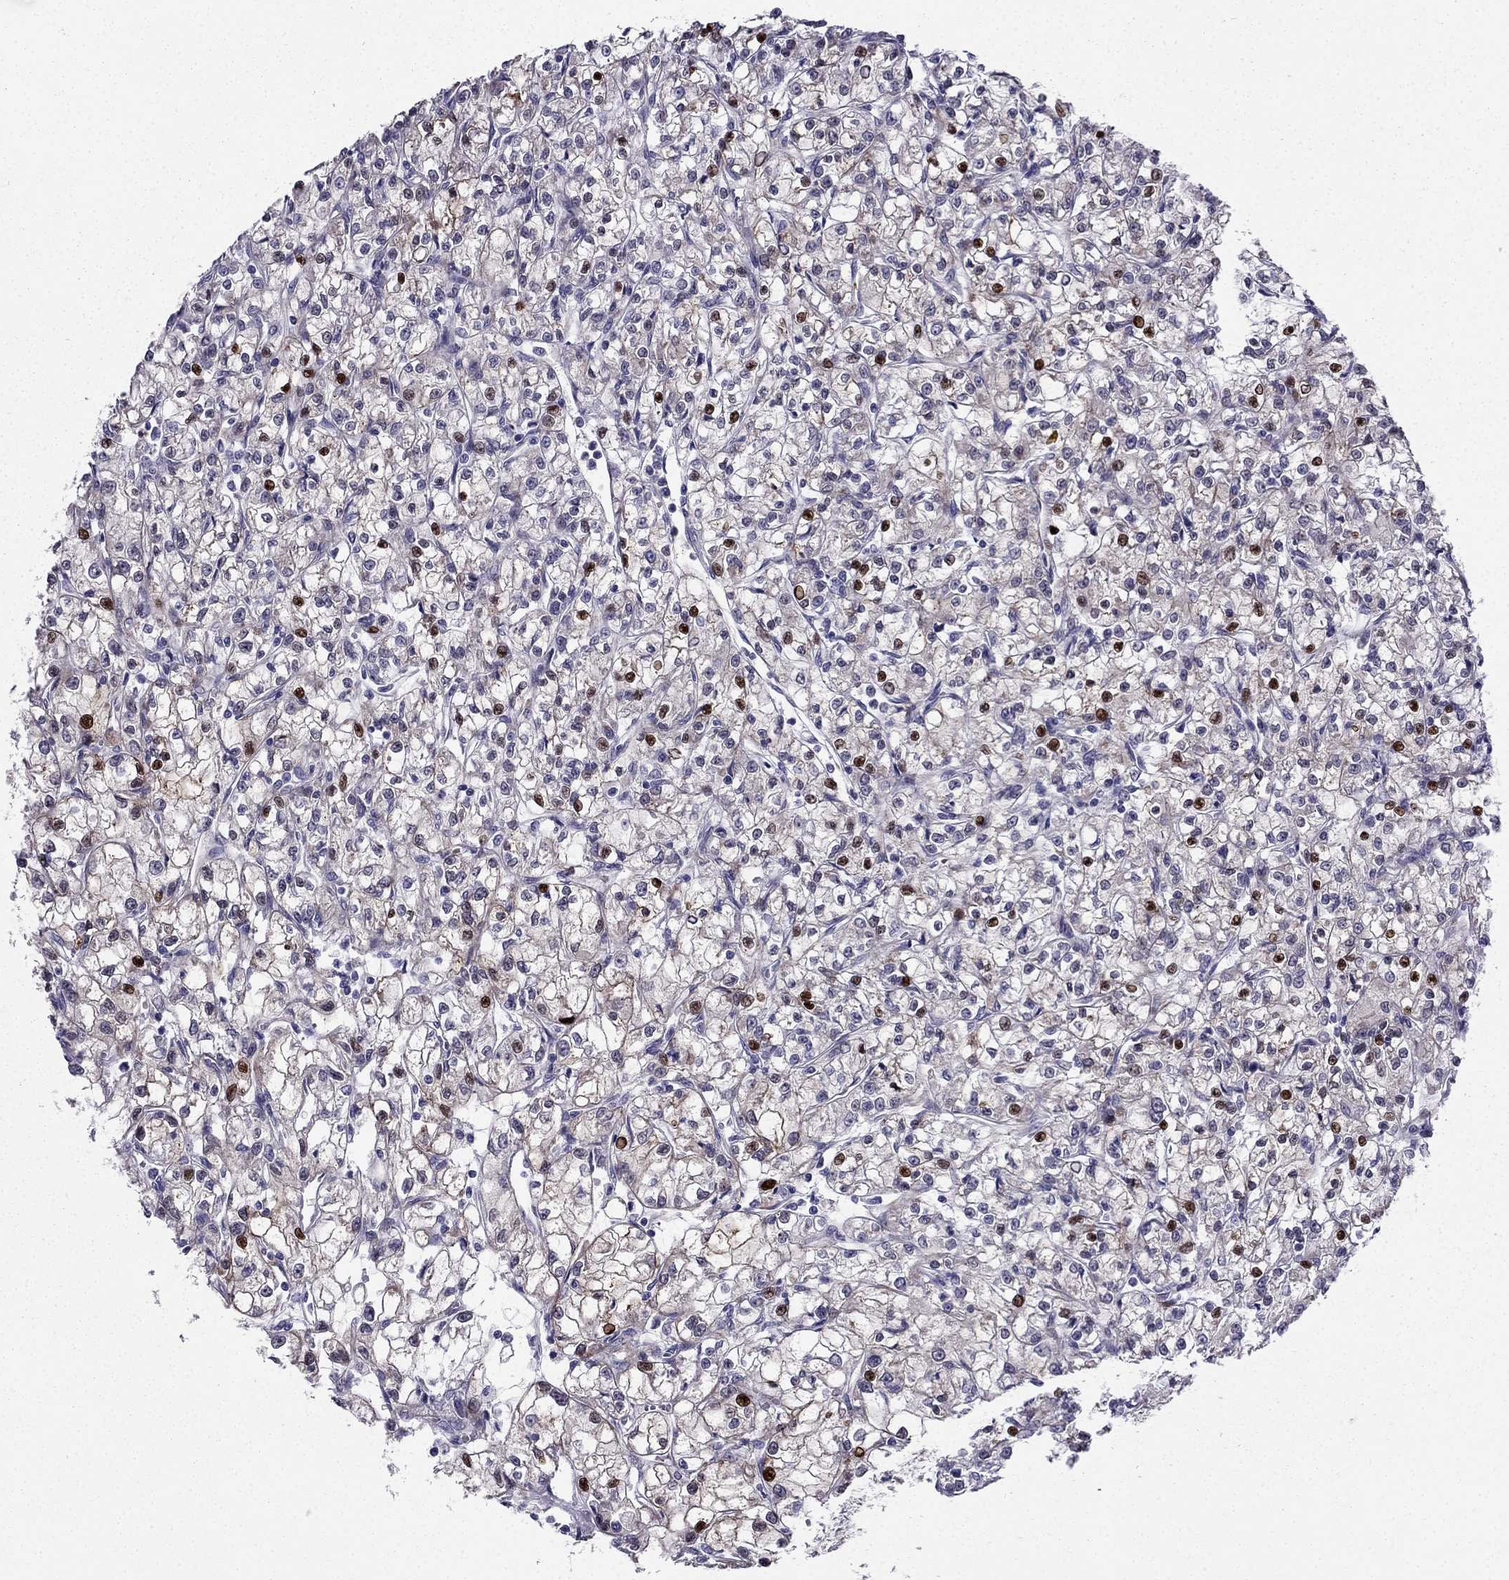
{"staining": {"intensity": "moderate", "quantity": "<25%", "location": "nuclear"}, "tissue": "renal cancer", "cell_type": "Tumor cells", "image_type": "cancer", "snomed": [{"axis": "morphology", "description": "Adenocarcinoma, NOS"}, {"axis": "topography", "description": "Kidney"}], "caption": "A brown stain highlights moderate nuclear expression of a protein in renal adenocarcinoma tumor cells.", "gene": "ARHGEF28", "patient": {"sex": "female", "age": 59}}